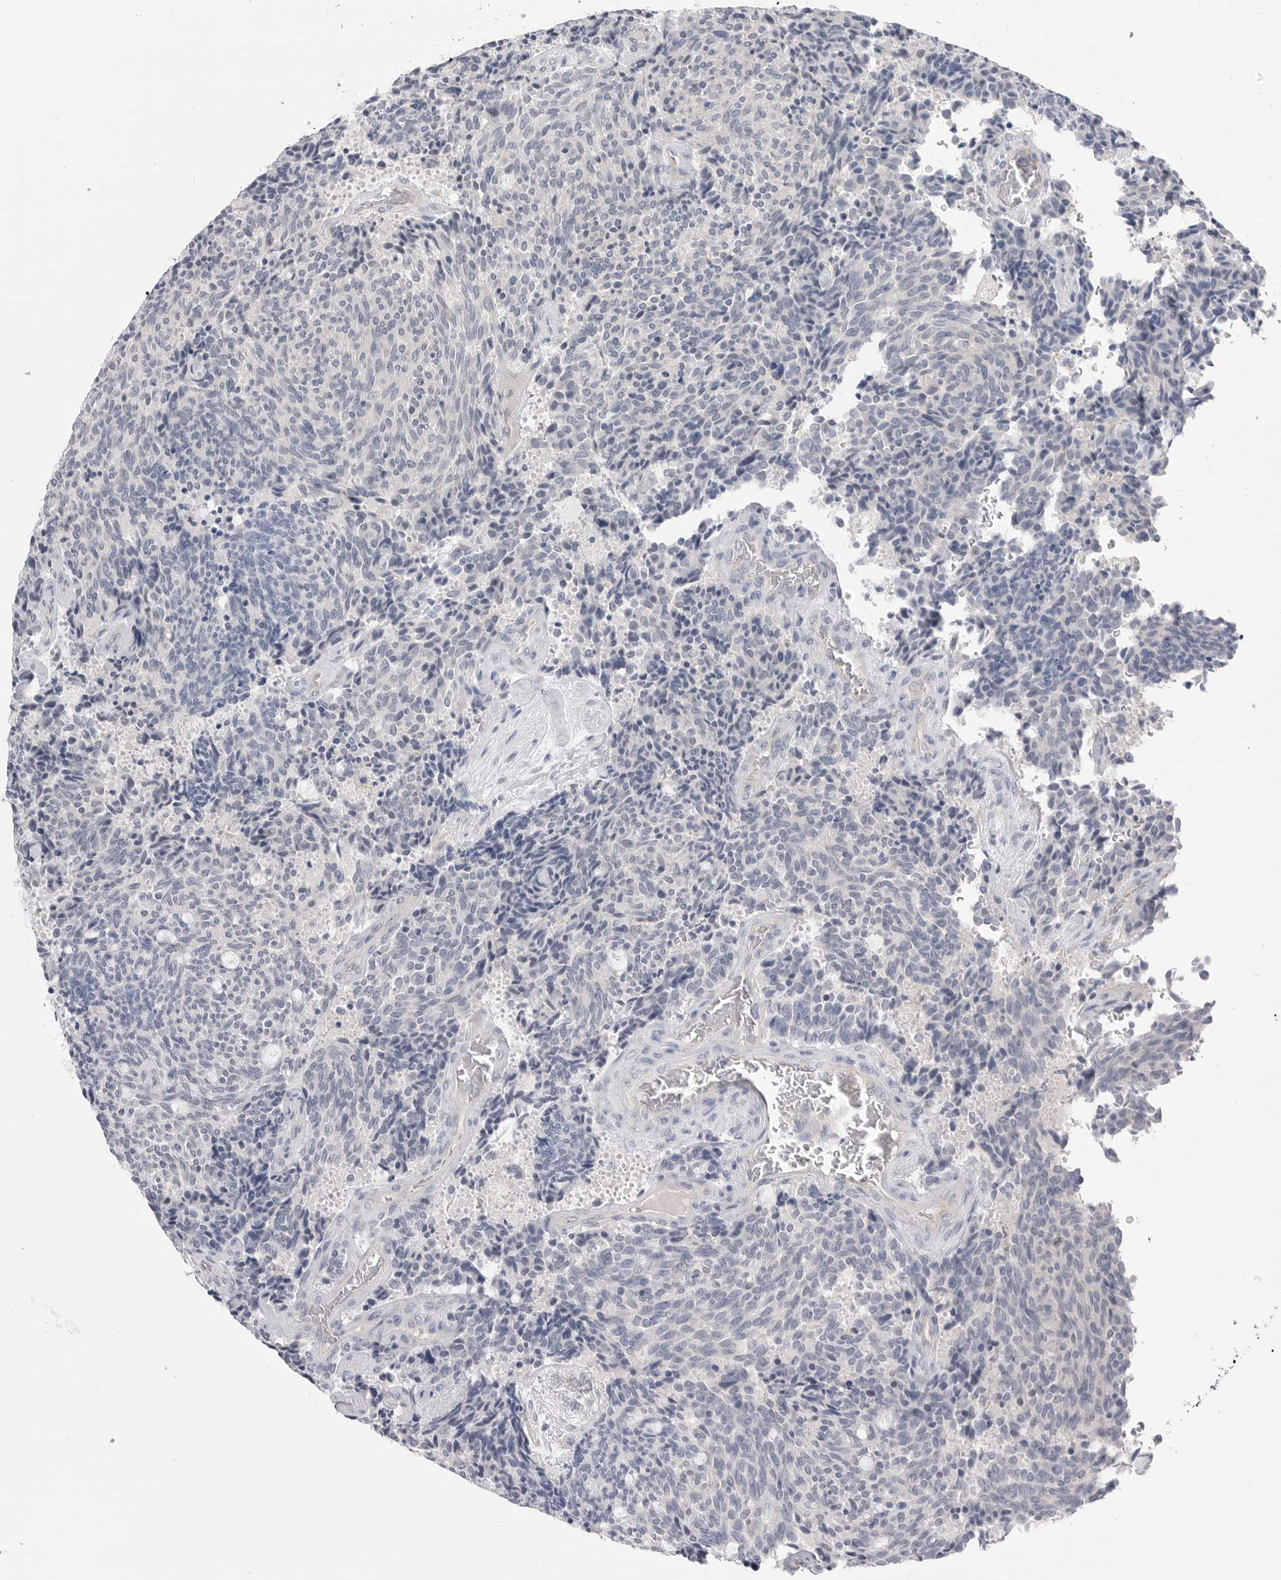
{"staining": {"intensity": "negative", "quantity": "none", "location": "none"}, "tissue": "carcinoid", "cell_type": "Tumor cells", "image_type": "cancer", "snomed": [{"axis": "morphology", "description": "Carcinoid, malignant, NOS"}, {"axis": "topography", "description": "Pancreas"}], "caption": "Tumor cells are negative for brown protein staining in carcinoid.", "gene": "DLGAP3", "patient": {"sex": "female", "age": 54}}